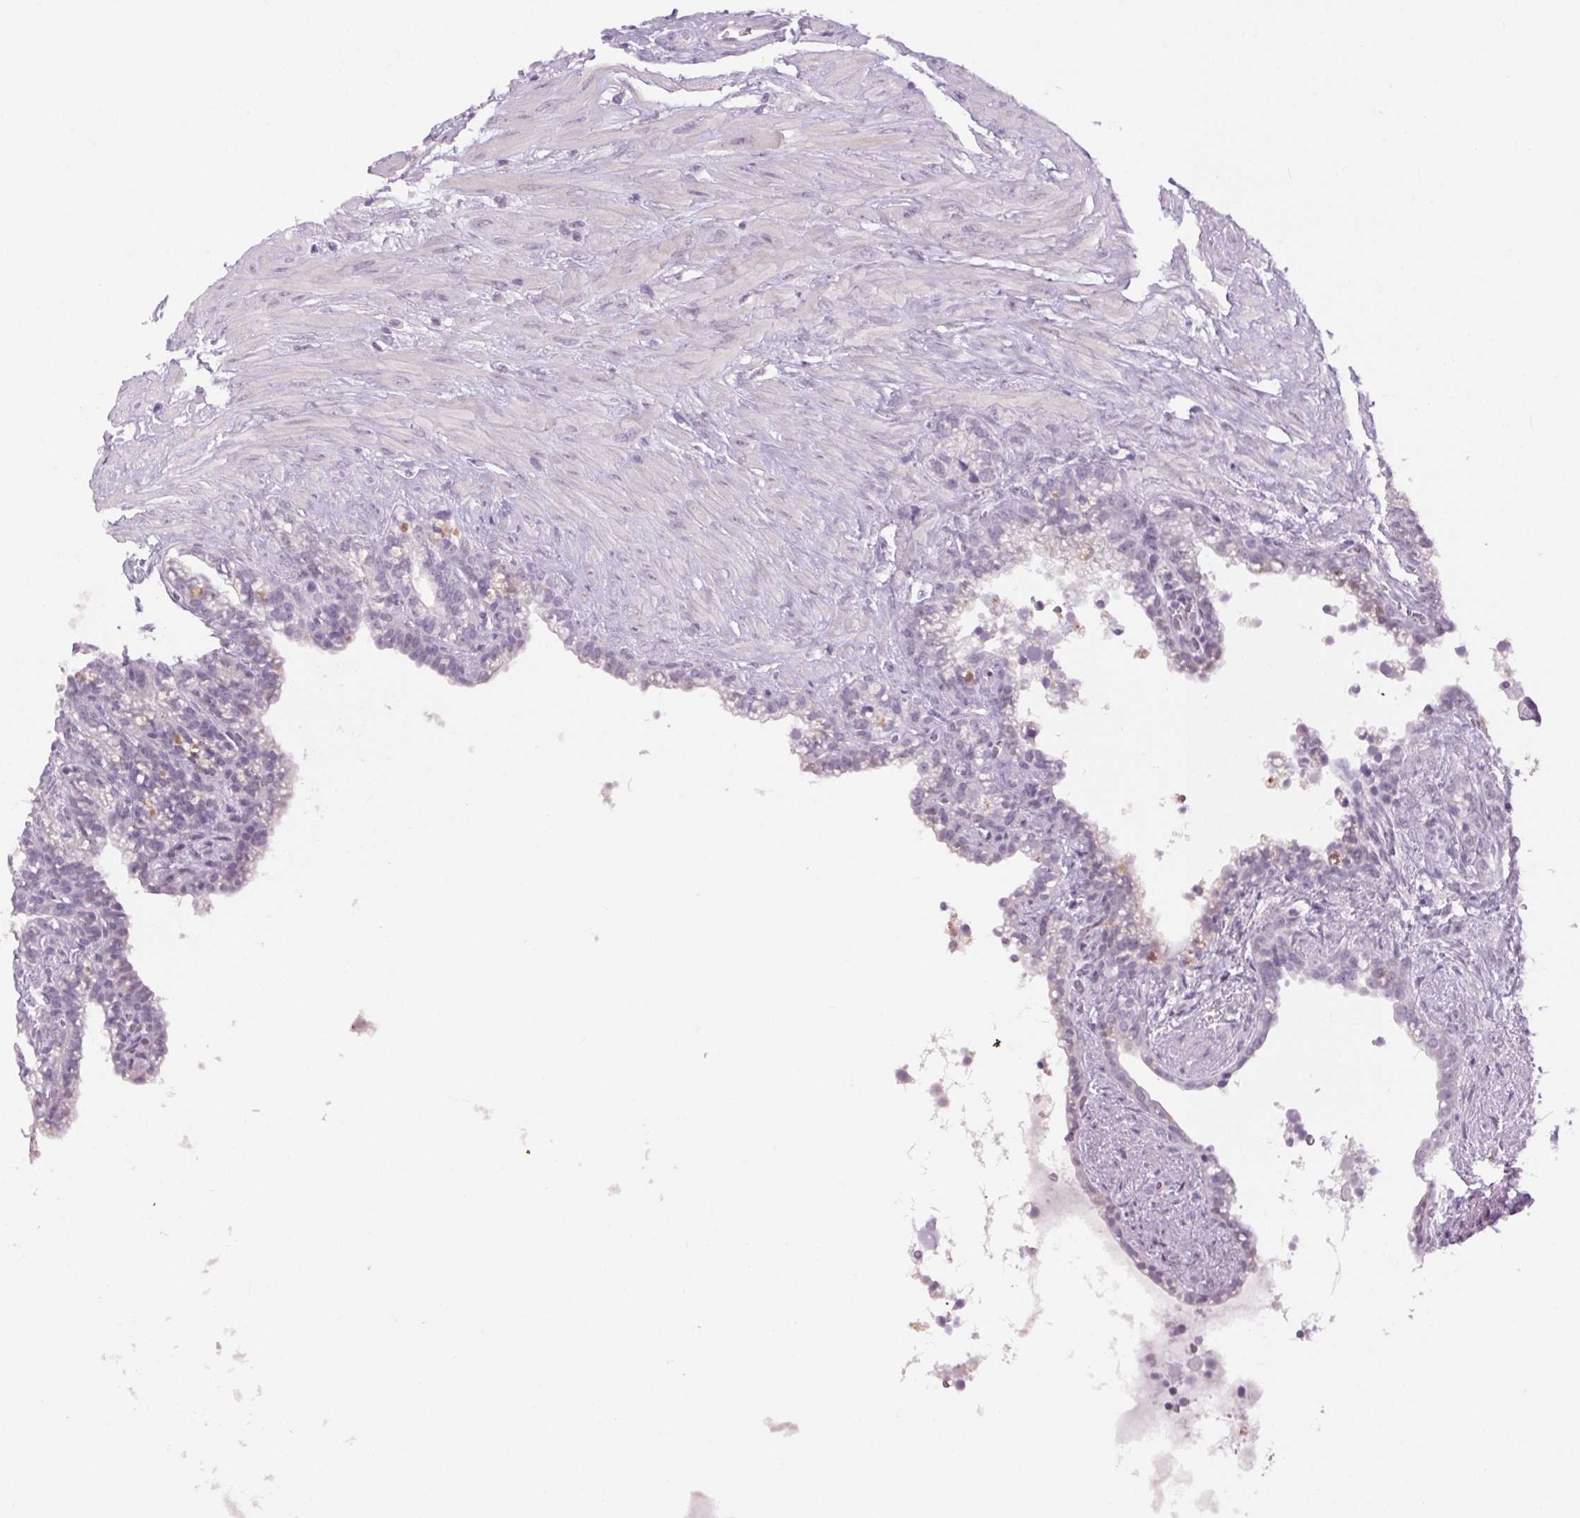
{"staining": {"intensity": "negative", "quantity": "none", "location": "none"}, "tissue": "seminal vesicle", "cell_type": "Glandular cells", "image_type": "normal", "snomed": [{"axis": "morphology", "description": "Normal tissue, NOS"}, {"axis": "topography", "description": "Seminal veicle"}], "caption": "High magnification brightfield microscopy of unremarkable seminal vesicle stained with DAB (brown) and counterstained with hematoxylin (blue): glandular cells show no significant positivity. Nuclei are stained in blue.", "gene": "SLC6A19", "patient": {"sex": "male", "age": 76}}